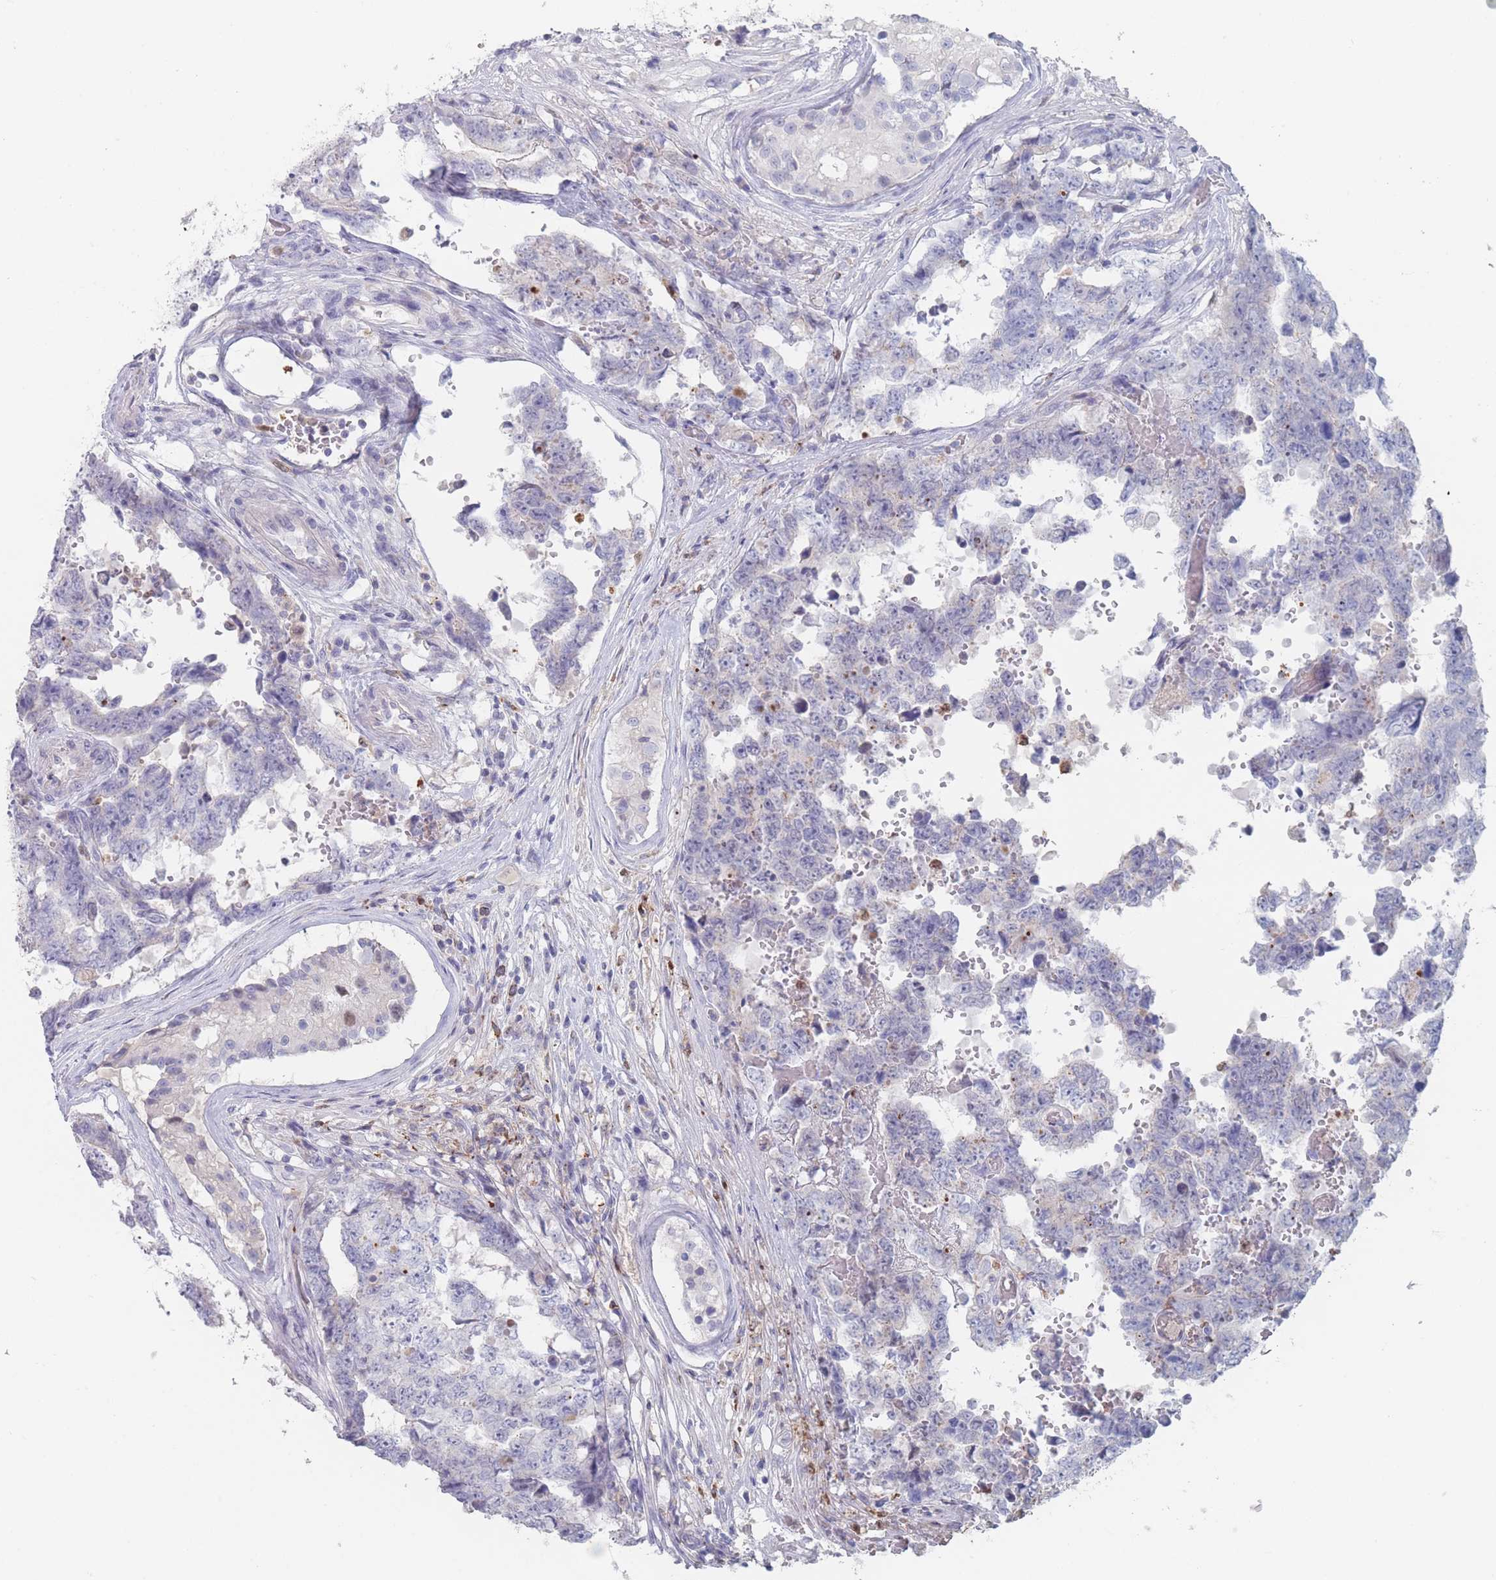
{"staining": {"intensity": "negative", "quantity": "none", "location": "none"}, "tissue": "testis cancer", "cell_type": "Tumor cells", "image_type": "cancer", "snomed": [{"axis": "morphology", "description": "Normal tissue, NOS"}, {"axis": "morphology", "description": "Carcinoma, Embryonal, NOS"}, {"axis": "topography", "description": "Testis"}, {"axis": "topography", "description": "Epididymis"}], "caption": "Tumor cells show no significant staining in embryonal carcinoma (testis). (DAB IHC with hematoxylin counter stain).", "gene": "ATP1A3", "patient": {"sex": "male", "age": 25}}